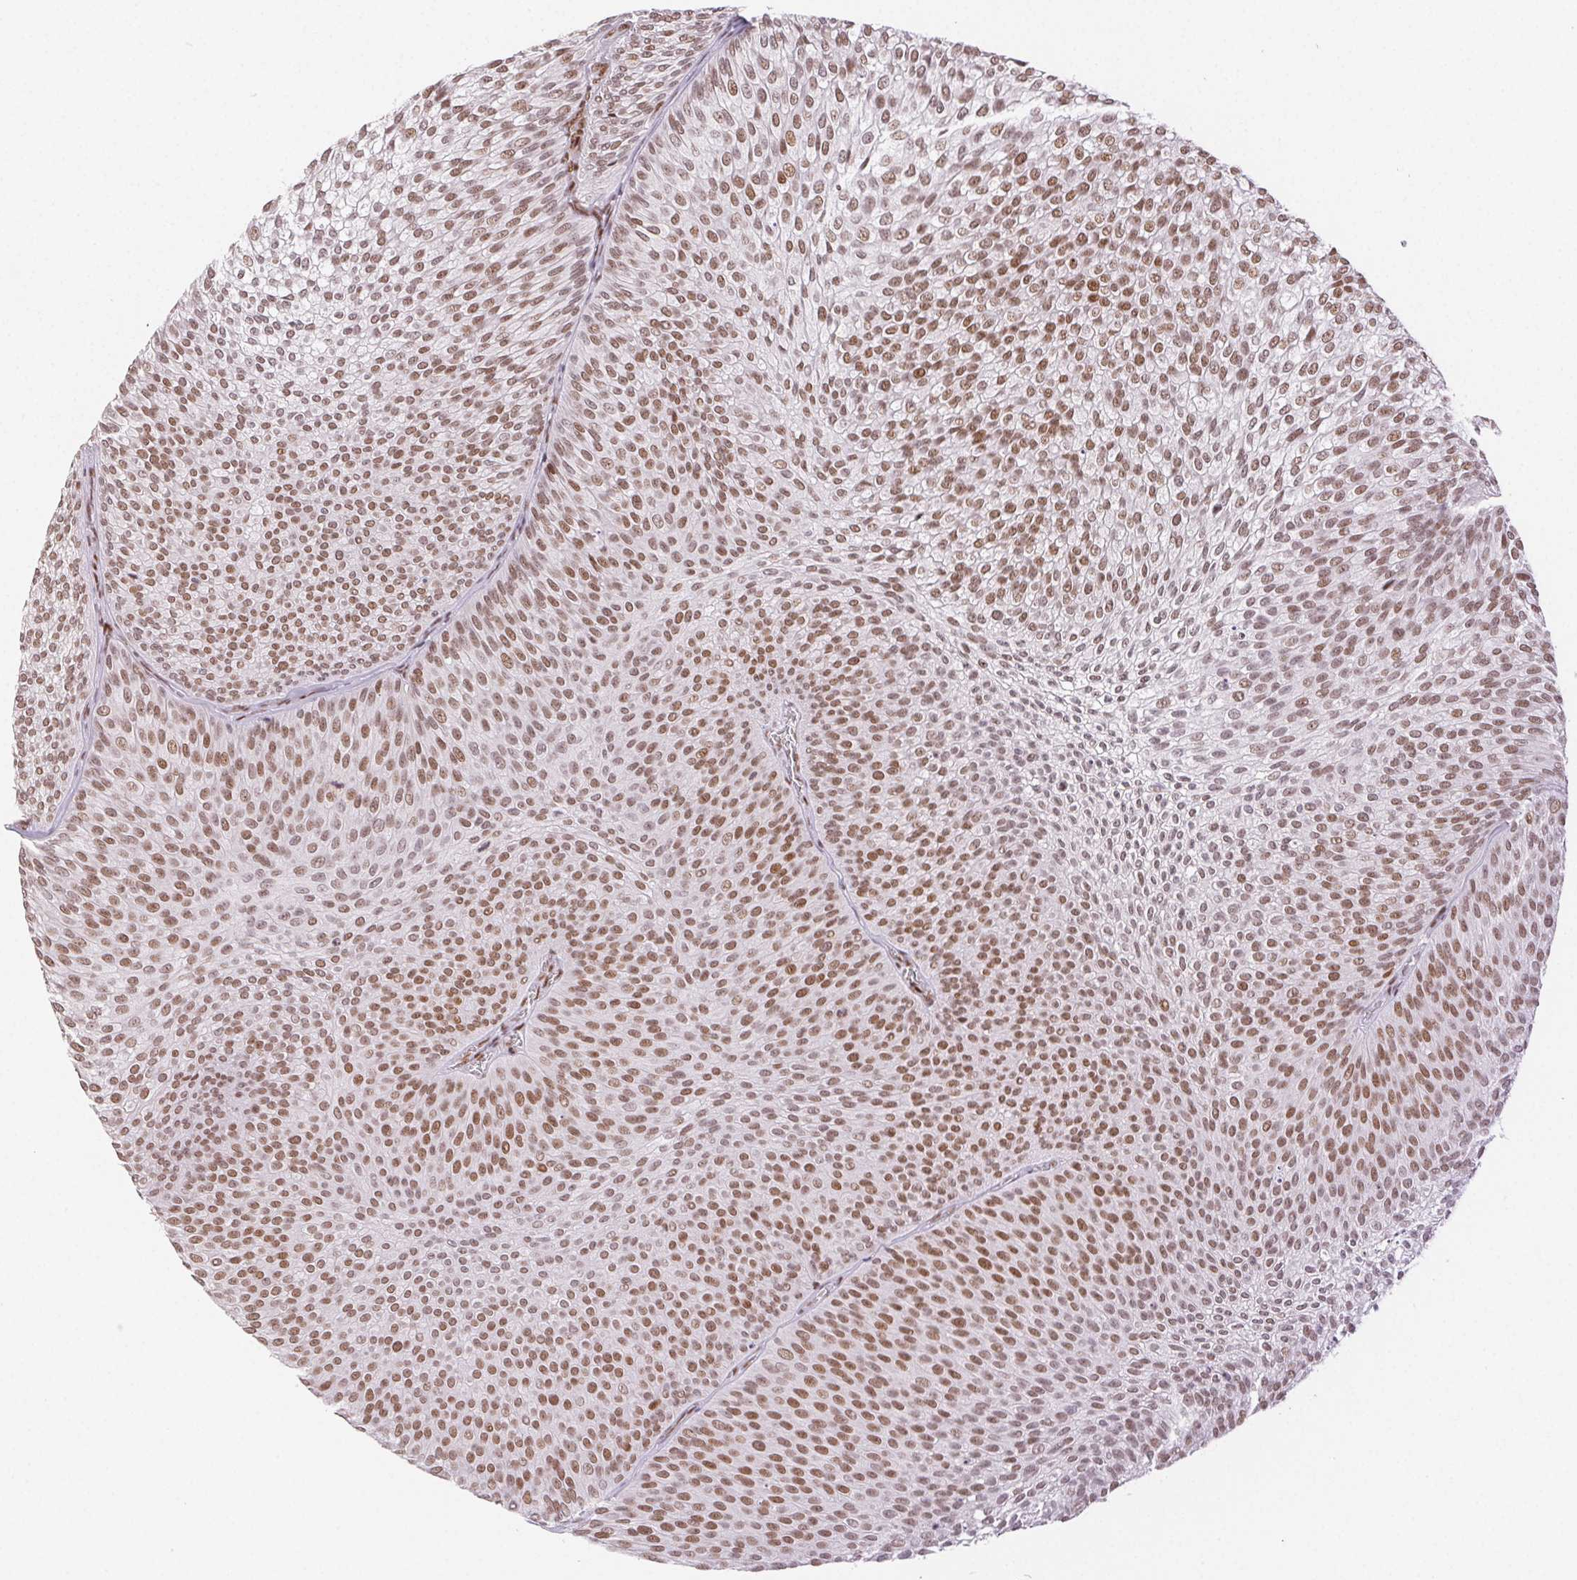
{"staining": {"intensity": "moderate", "quantity": ">75%", "location": "nuclear"}, "tissue": "urothelial cancer", "cell_type": "Tumor cells", "image_type": "cancer", "snomed": [{"axis": "morphology", "description": "Urothelial carcinoma, Low grade"}, {"axis": "topography", "description": "Urinary bladder"}], "caption": "A micrograph of human urothelial cancer stained for a protein shows moderate nuclear brown staining in tumor cells.", "gene": "H2AZ2", "patient": {"sex": "male", "age": 91}}